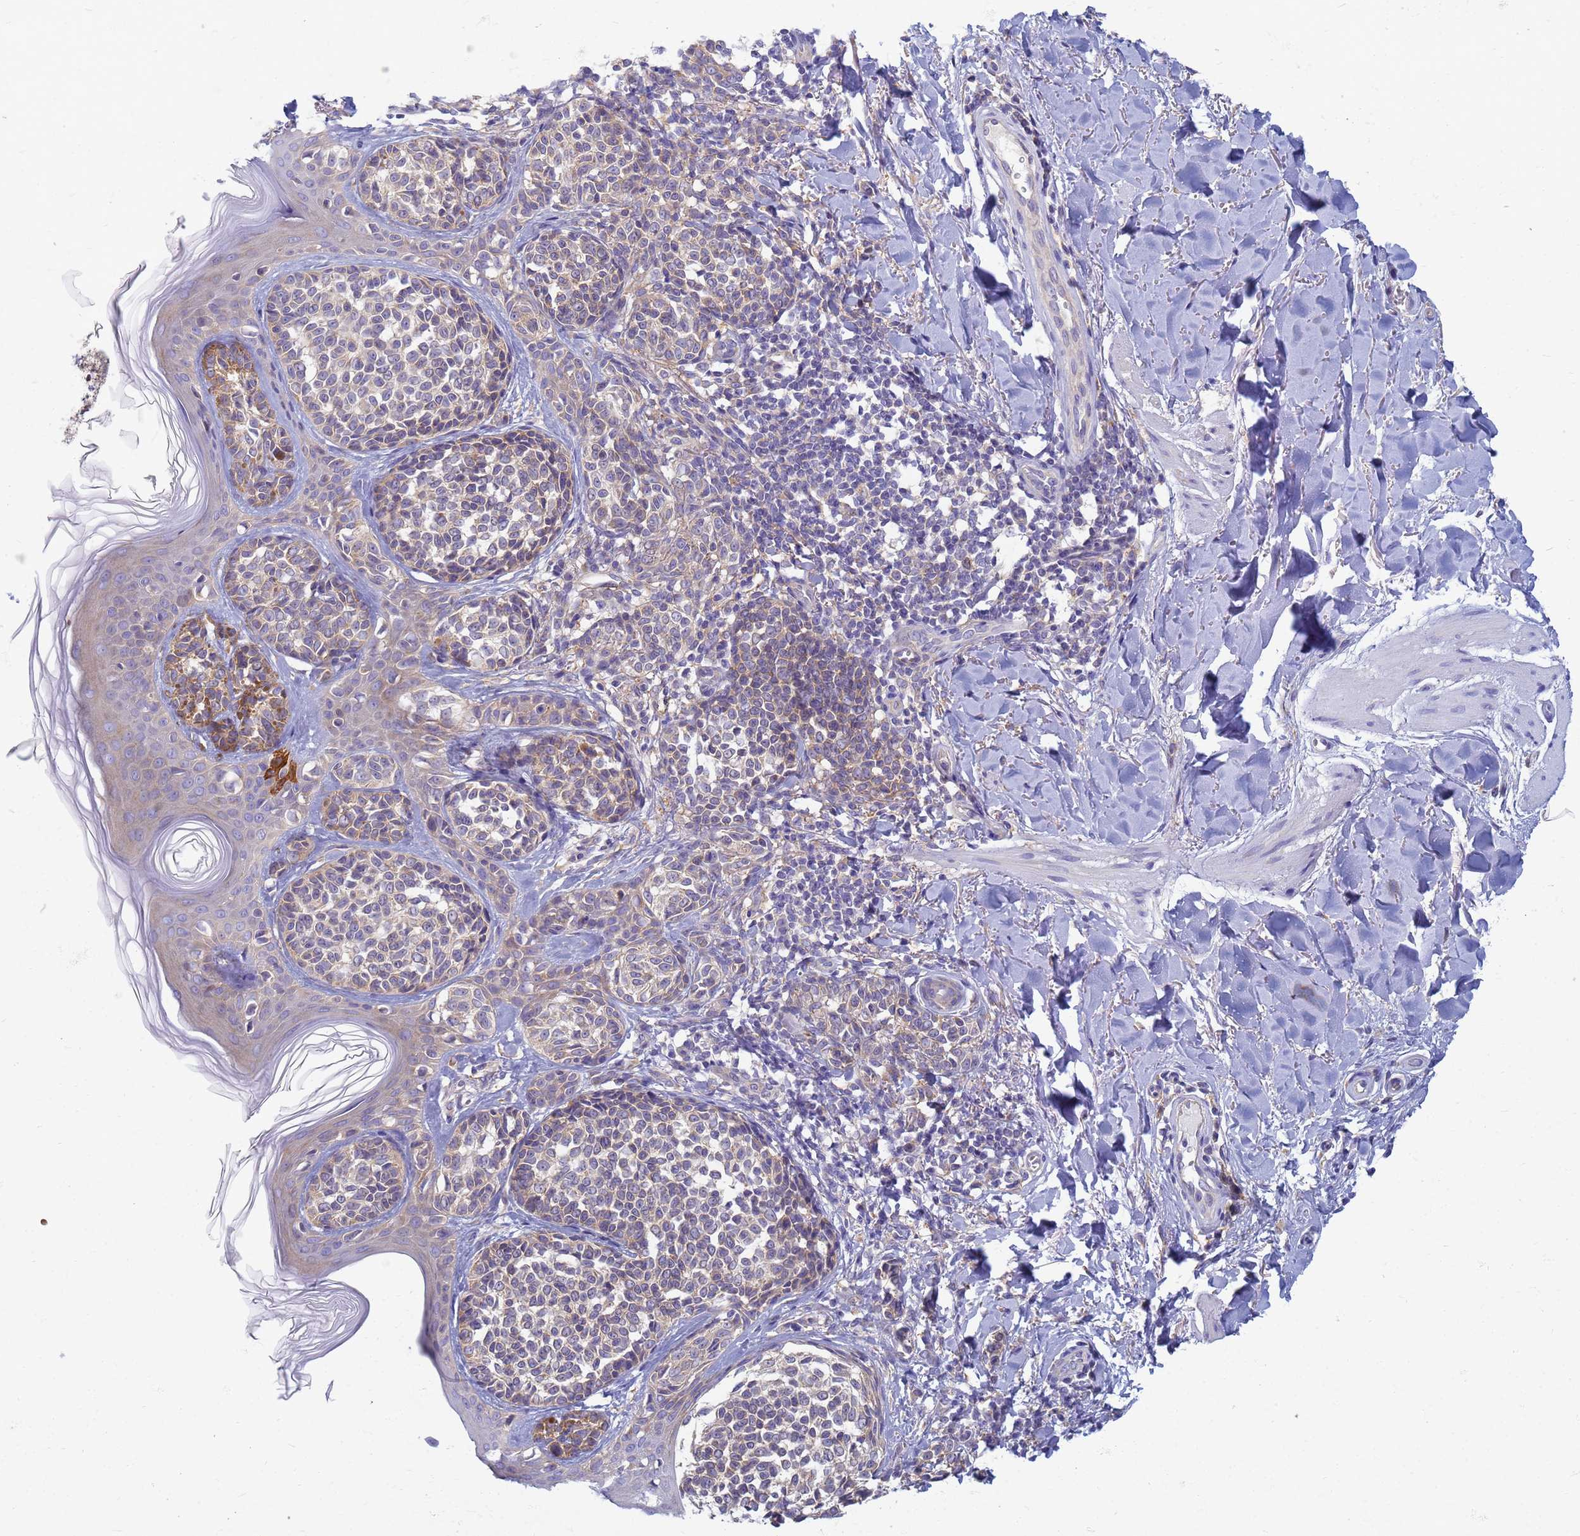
{"staining": {"intensity": "weak", "quantity": "25%-75%", "location": "cytoplasmic/membranous"}, "tissue": "melanoma", "cell_type": "Tumor cells", "image_type": "cancer", "snomed": [{"axis": "morphology", "description": "Malignant melanoma, NOS"}, {"axis": "topography", "description": "Skin of upper extremity"}], "caption": "A photomicrograph showing weak cytoplasmic/membranous staining in about 25%-75% of tumor cells in malignant melanoma, as visualized by brown immunohistochemical staining.", "gene": "EEA1", "patient": {"sex": "male", "age": 40}}